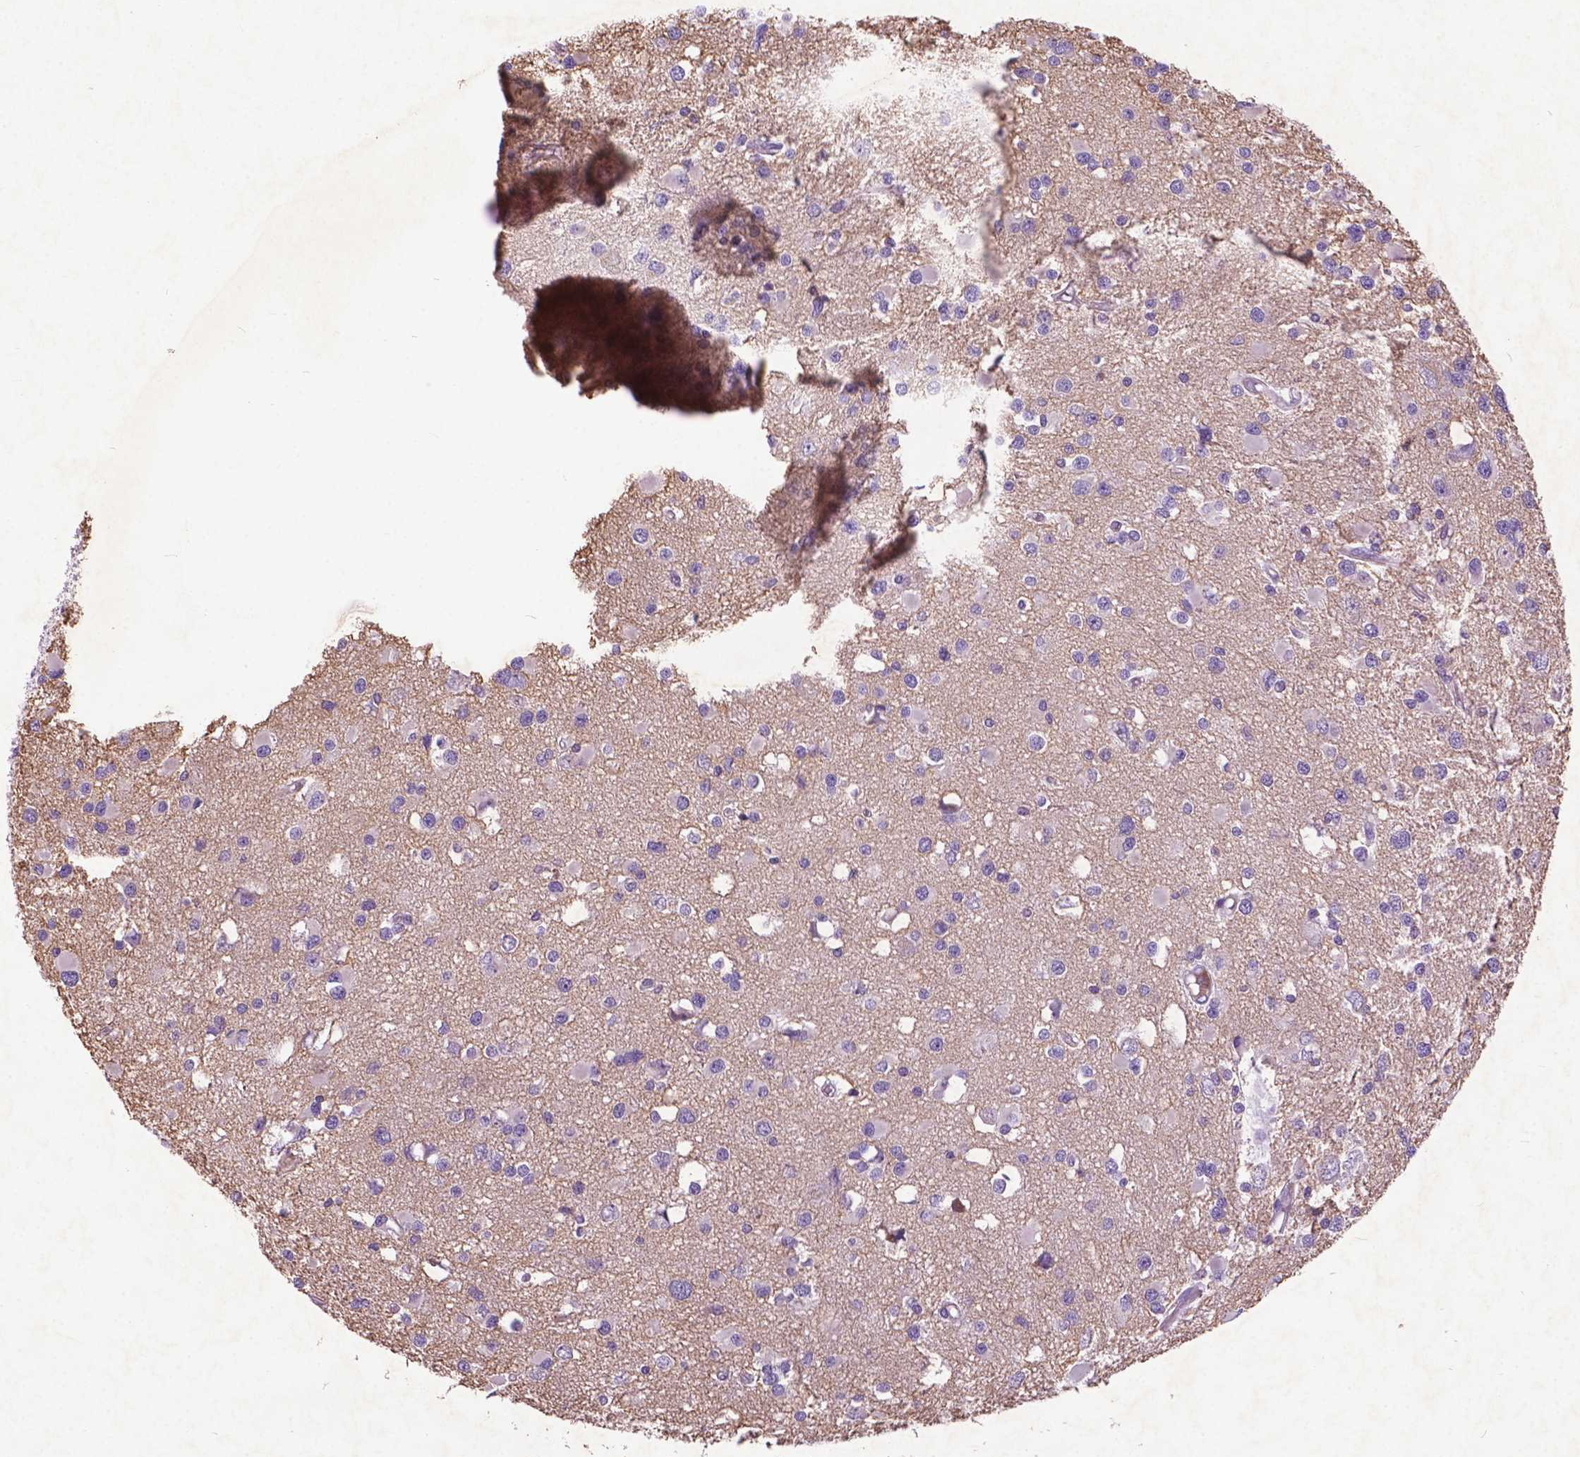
{"staining": {"intensity": "negative", "quantity": "none", "location": "none"}, "tissue": "glioma", "cell_type": "Tumor cells", "image_type": "cancer", "snomed": [{"axis": "morphology", "description": "Glioma, malignant, High grade"}, {"axis": "topography", "description": "Brain"}], "caption": "Photomicrograph shows no protein positivity in tumor cells of malignant glioma (high-grade) tissue.", "gene": "ATG4D", "patient": {"sex": "male", "age": 54}}